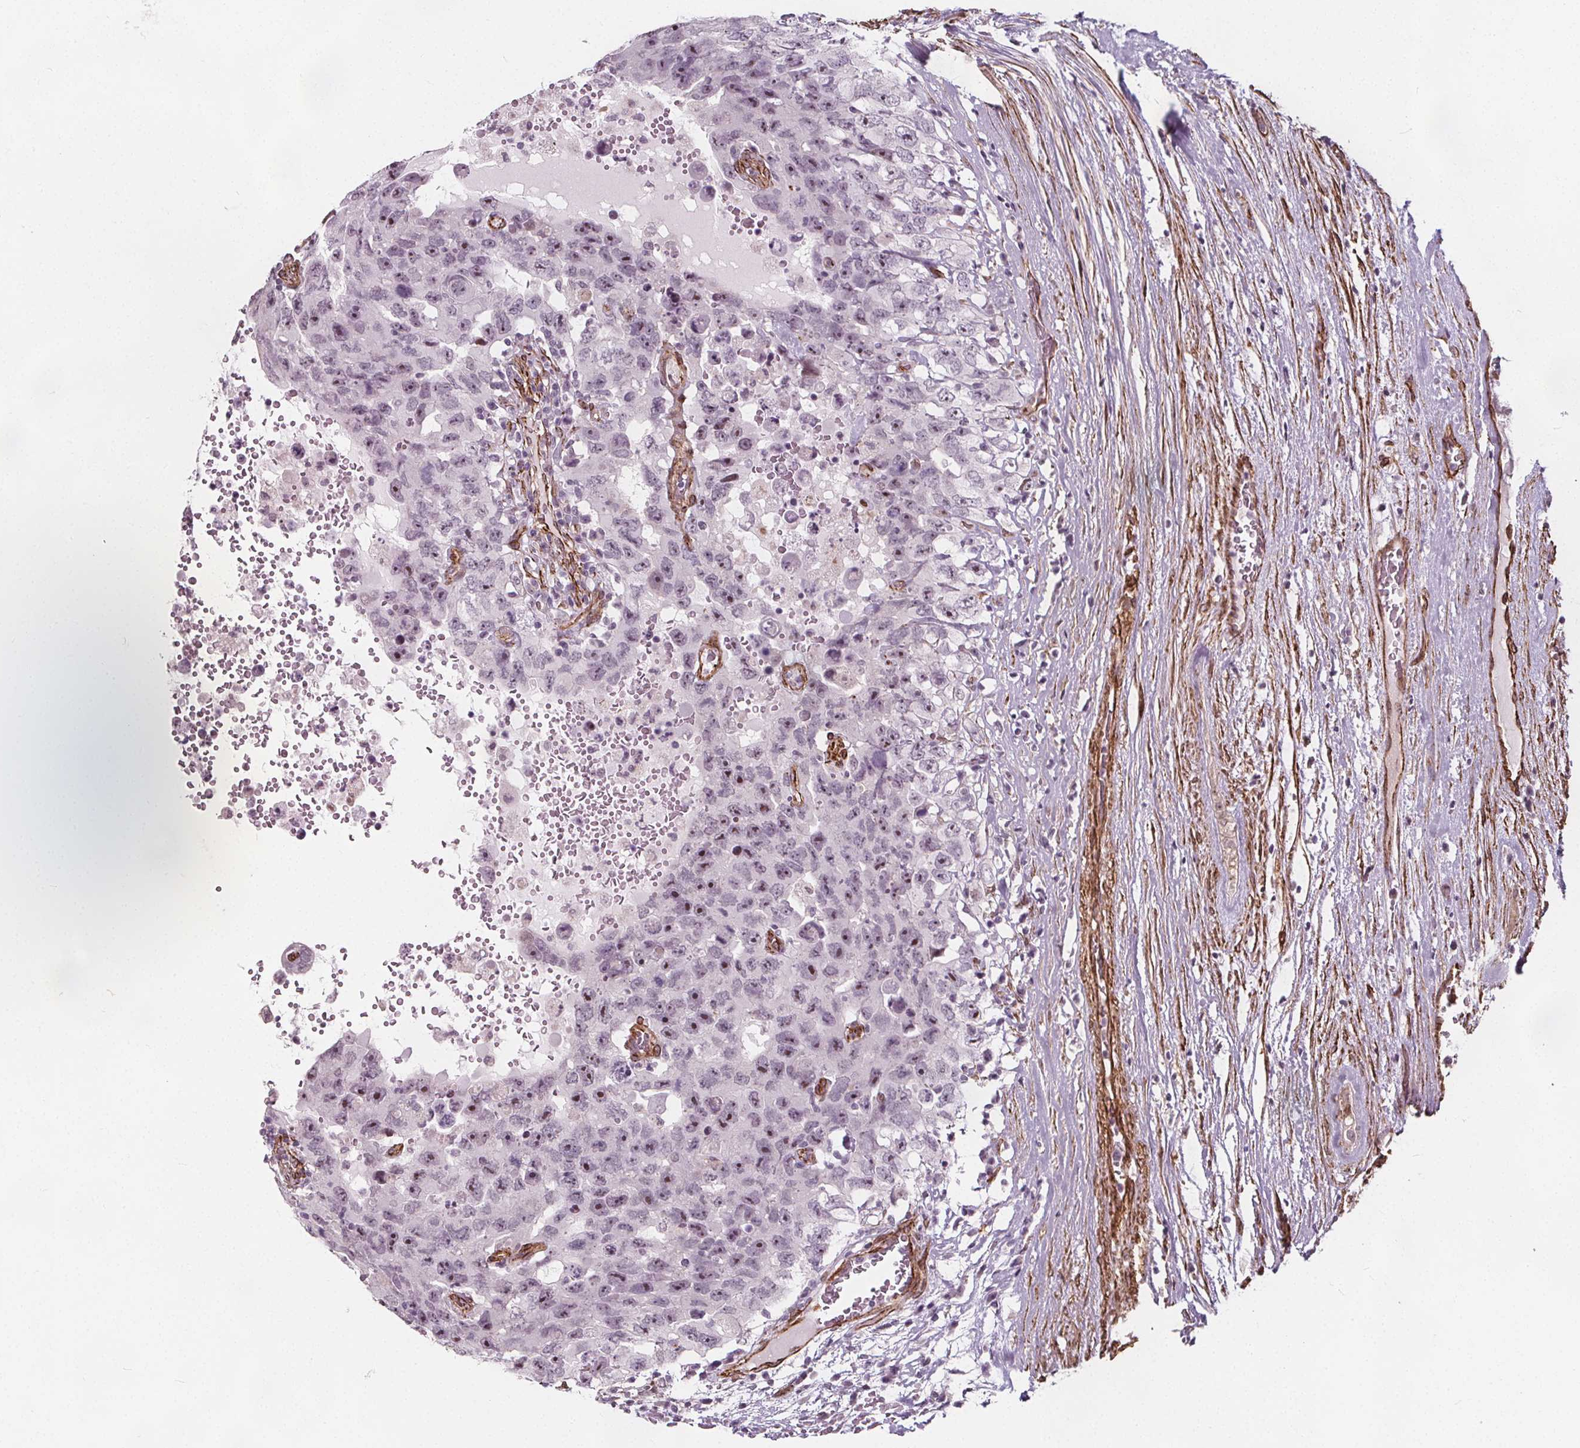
{"staining": {"intensity": "weak", "quantity": "25%-75%", "location": "nuclear"}, "tissue": "testis cancer", "cell_type": "Tumor cells", "image_type": "cancer", "snomed": [{"axis": "morphology", "description": "Carcinoma, Embryonal, NOS"}, {"axis": "topography", "description": "Testis"}], "caption": "The image reveals staining of embryonal carcinoma (testis), revealing weak nuclear protein staining (brown color) within tumor cells.", "gene": "HAS1", "patient": {"sex": "male", "age": 26}}